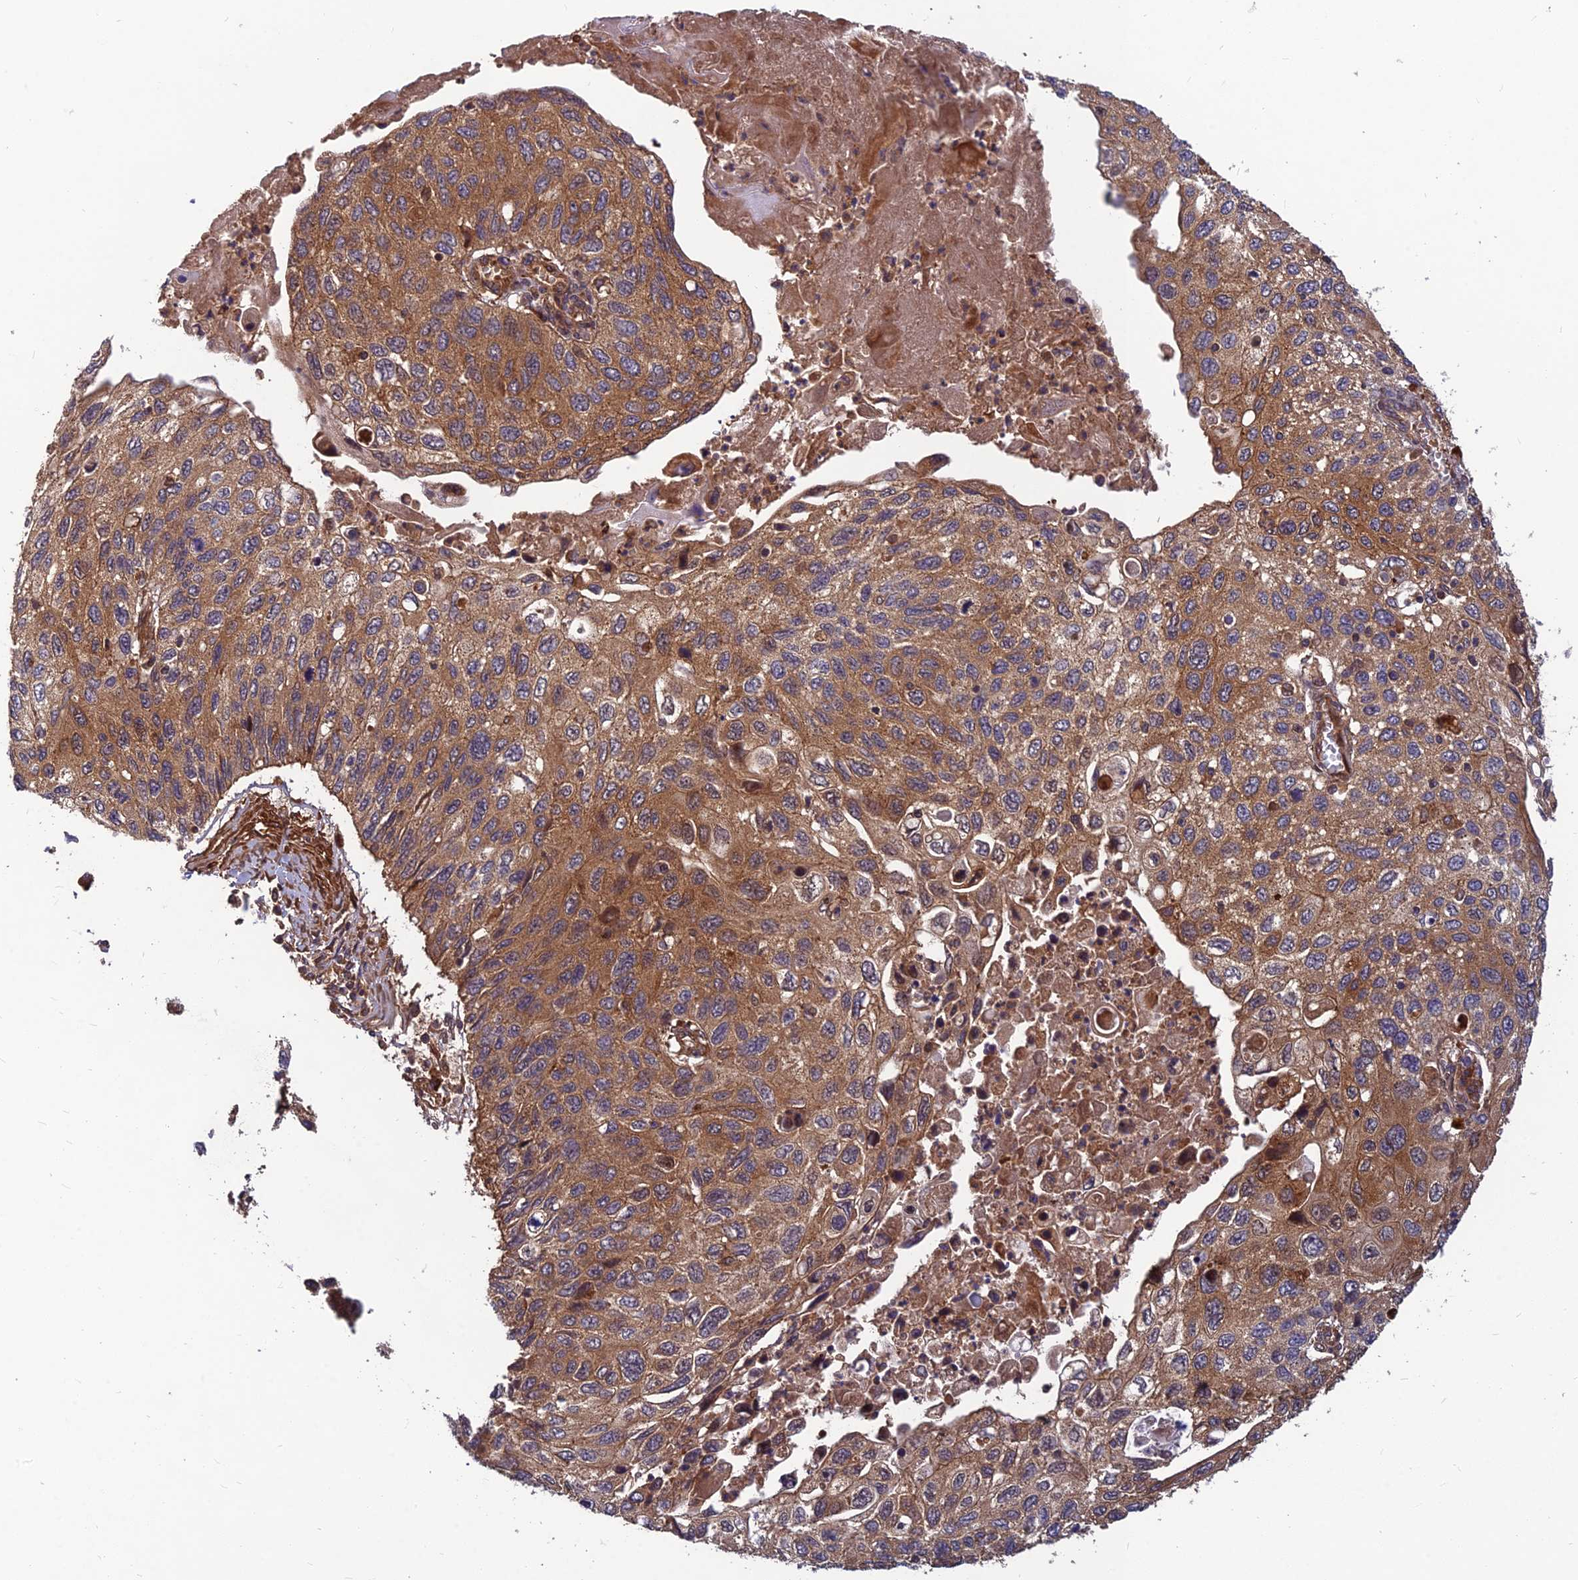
{"staining": {"intensity": "moderate", "quantity": ">75%", "location": "cytoplasmic/membranous"}, "tissue": "cervical cancer", "cell_type": "Tumor cells", "image_type": "cancer", "snomed": [{"axis": "morphology", "description": "Squamous cell carcinoma, NOS"}, {"axis": "topography", "description": "Cervix"}], "caption": "Immunohistochemical staining of squamous cell carcinoma (cervical) reveals medium levels of moderate cytoplasmic/membranous protein staining in about >75% of tumor cells.", "gene": "RELCH", "patient": {"sex": "female", "age": 70}}